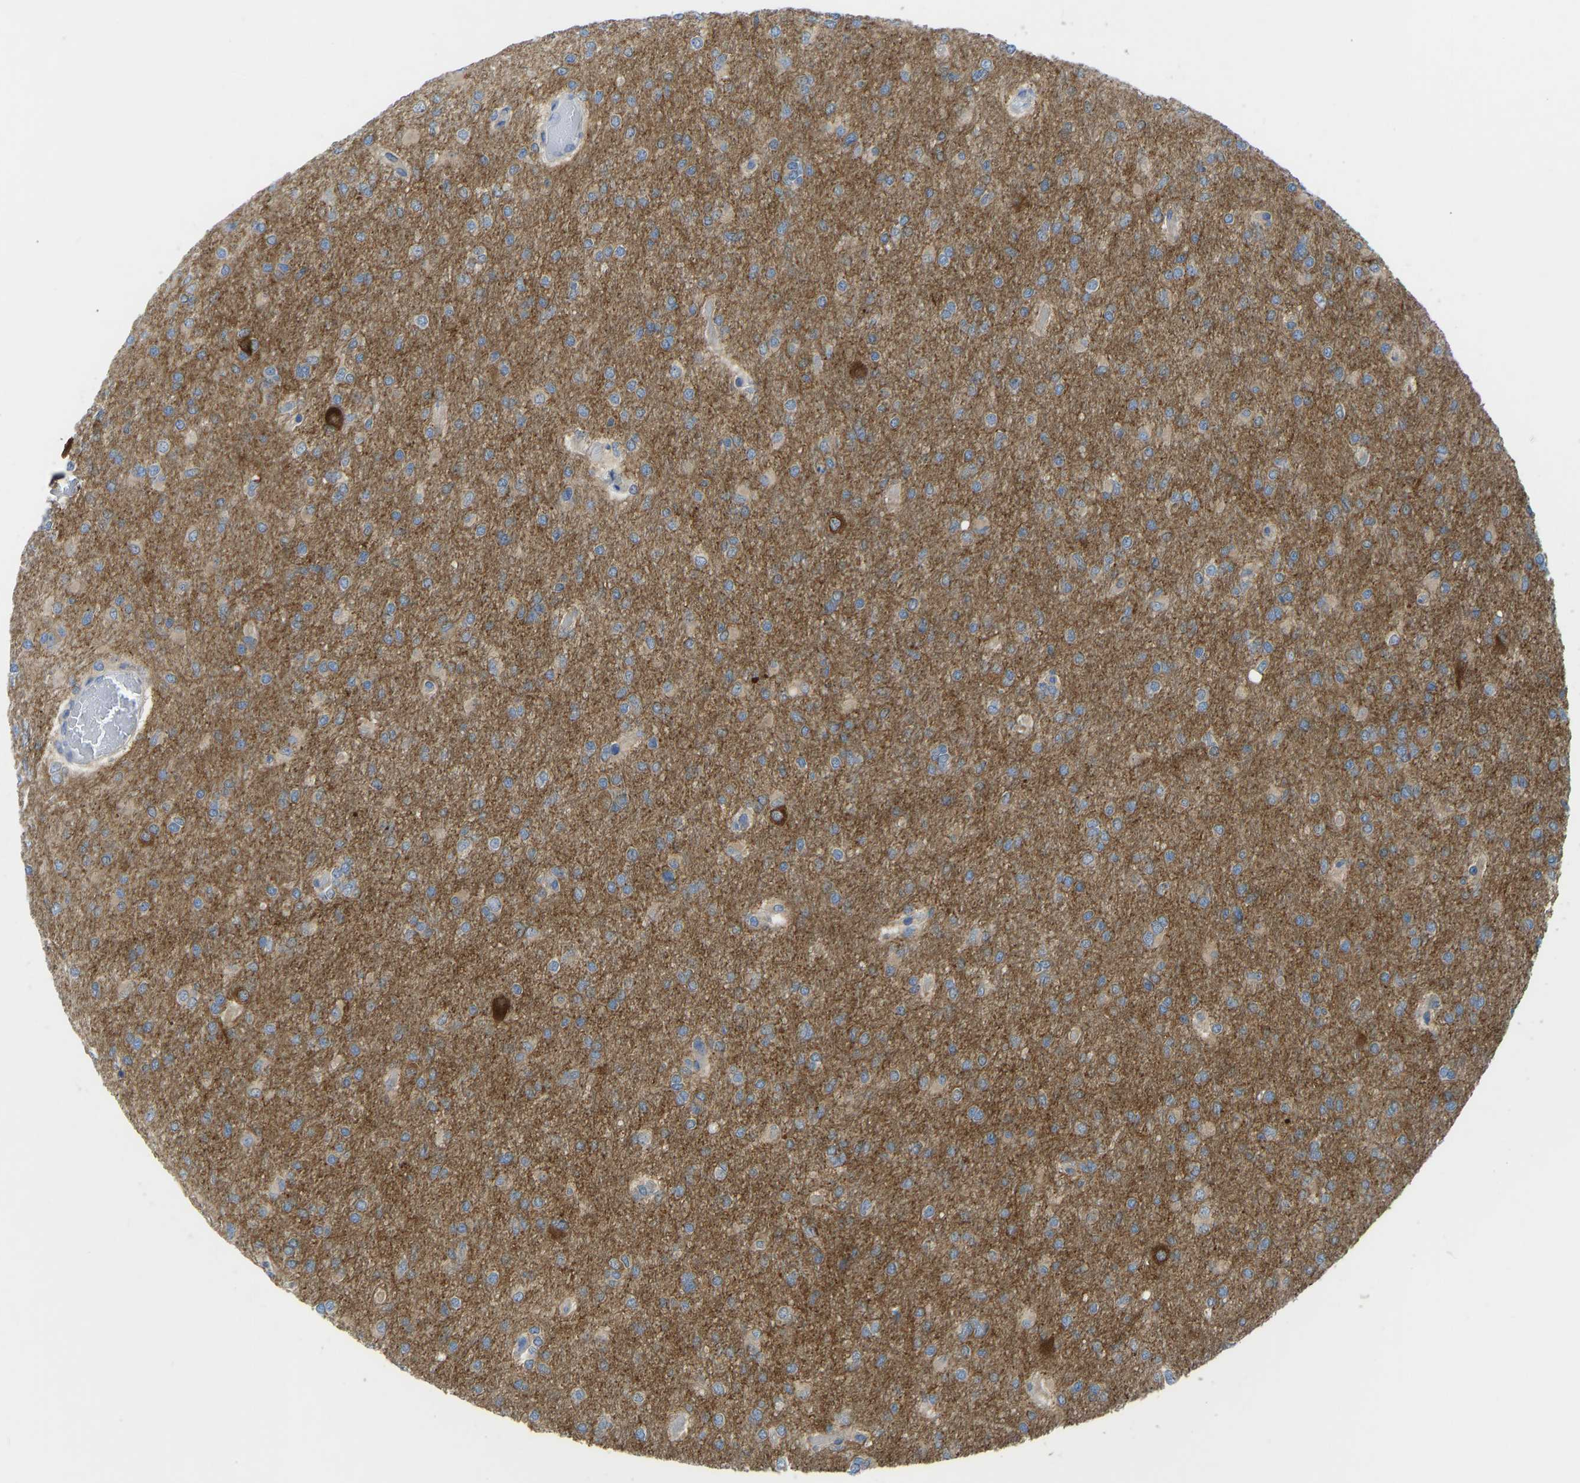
{"staining": {"intensity": "strong", "quantity": "<25%", "location": "cytoplasmic/membranous"}, "tissue": "glioma", "cell_type": "Tumor cells", "image_type": "cancer", "snomed": [{"axis": "morphology", "description": "Glioma, malignant, High grade"}, {"axis": "topography", "description": "Cerebral cortex"}], "caption": "Malignant glioma (high-grade) tissue reveals strong cytoplasmic/membranous expression in about <25% of tumor cells", "gene": "PPP3CA", "patient": {"sex": "female", "age": 36}}